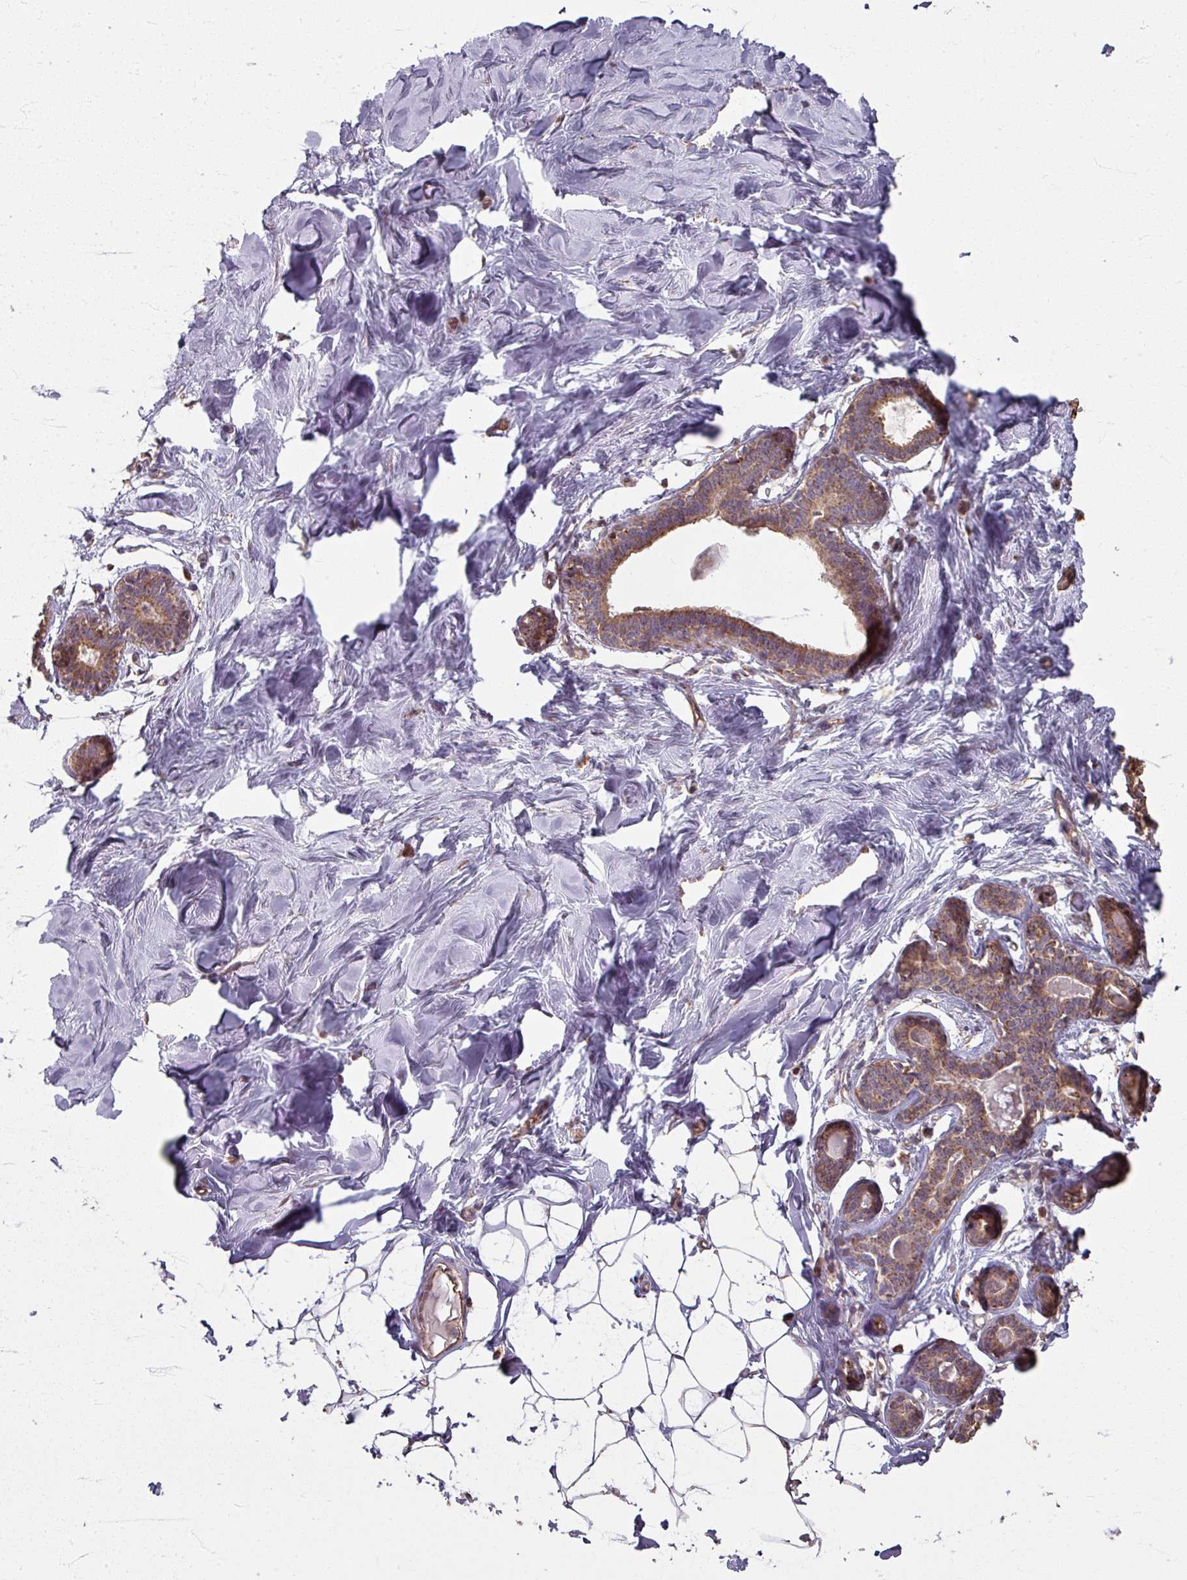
{"staining": {"intensity": "negative", "quantity": "none", "location": "none"}, "tissue": "breast", "cell_type": "Adipocytes", "image_type": "normal", "snomed": [{"axis": "morphology", "description": "Normal tissue, NOS"}, {"axis": "topography", "description": "Breast"}], "caption": "Protein analysis of unremarkable breast reveals no significant expression in adipocytes. The staining is performed using DAB brown chromogen with nuclei counter-stained in using hematoxylin.", "gene": "CCDC68", "patient": {"sex": "female", "age": 23}}